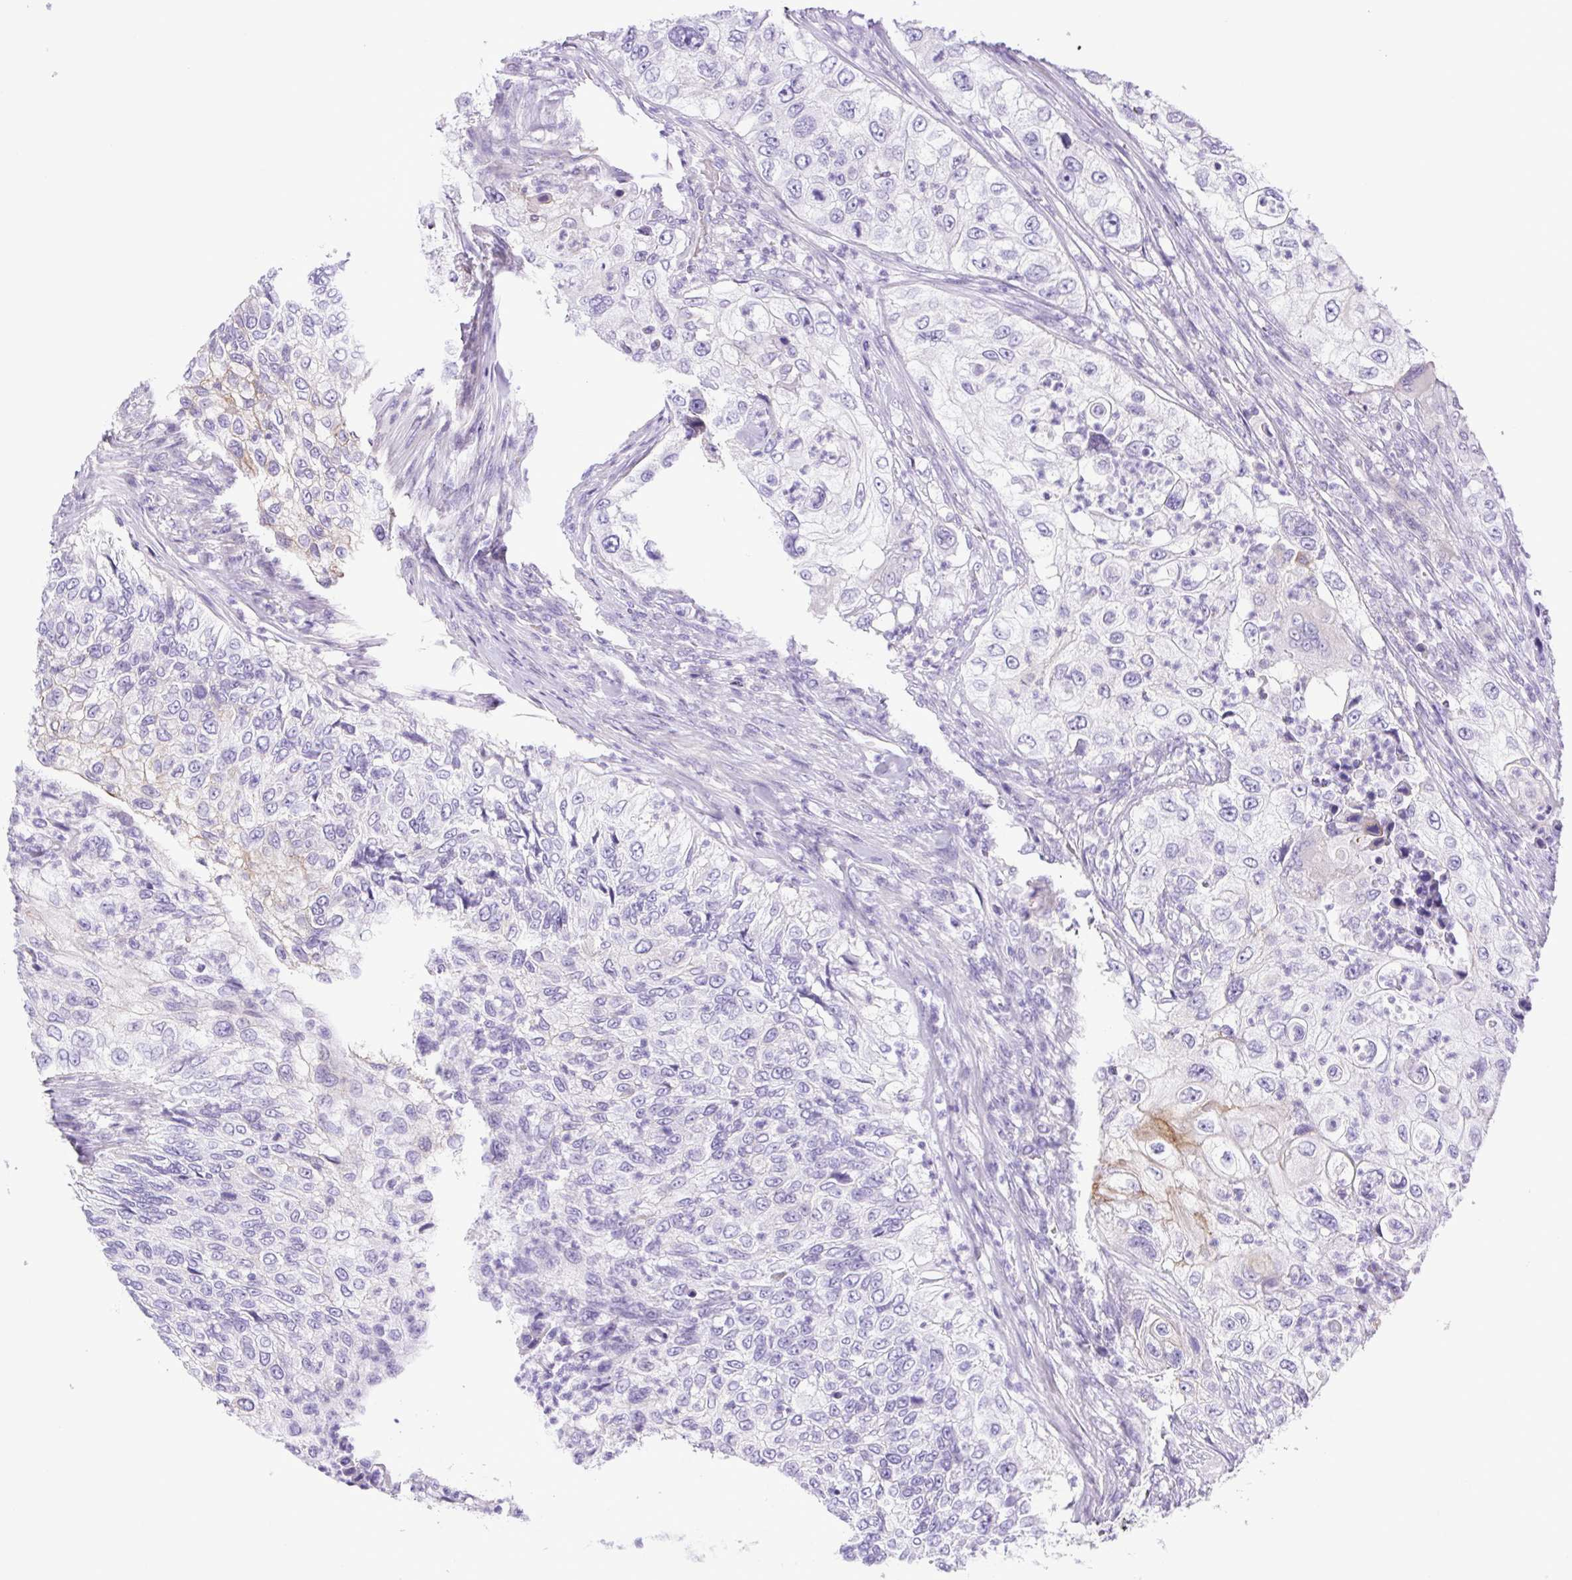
{"staining": {"intensity": "negative", "quantity": "none", "location": "none"}, "tissue": "urothelial cancer", "cell_type": "Tumor cells", "image_type": "cancer", "snomed": [{"axis": "morphology", "description": "Urothelial carcinoma, High grade"}, {"axis": "topography", "description": "Urinary bladder"}], "caption": "Immunohistochemistry image of neoplastic tissue: urothelial cancer stained with DAB (3,3'-diaminobenzidine) demonstrates no significant protein expression in tumor cells.", "gene": "CDSN", "patient": {"sex": "female", "age": 60}}